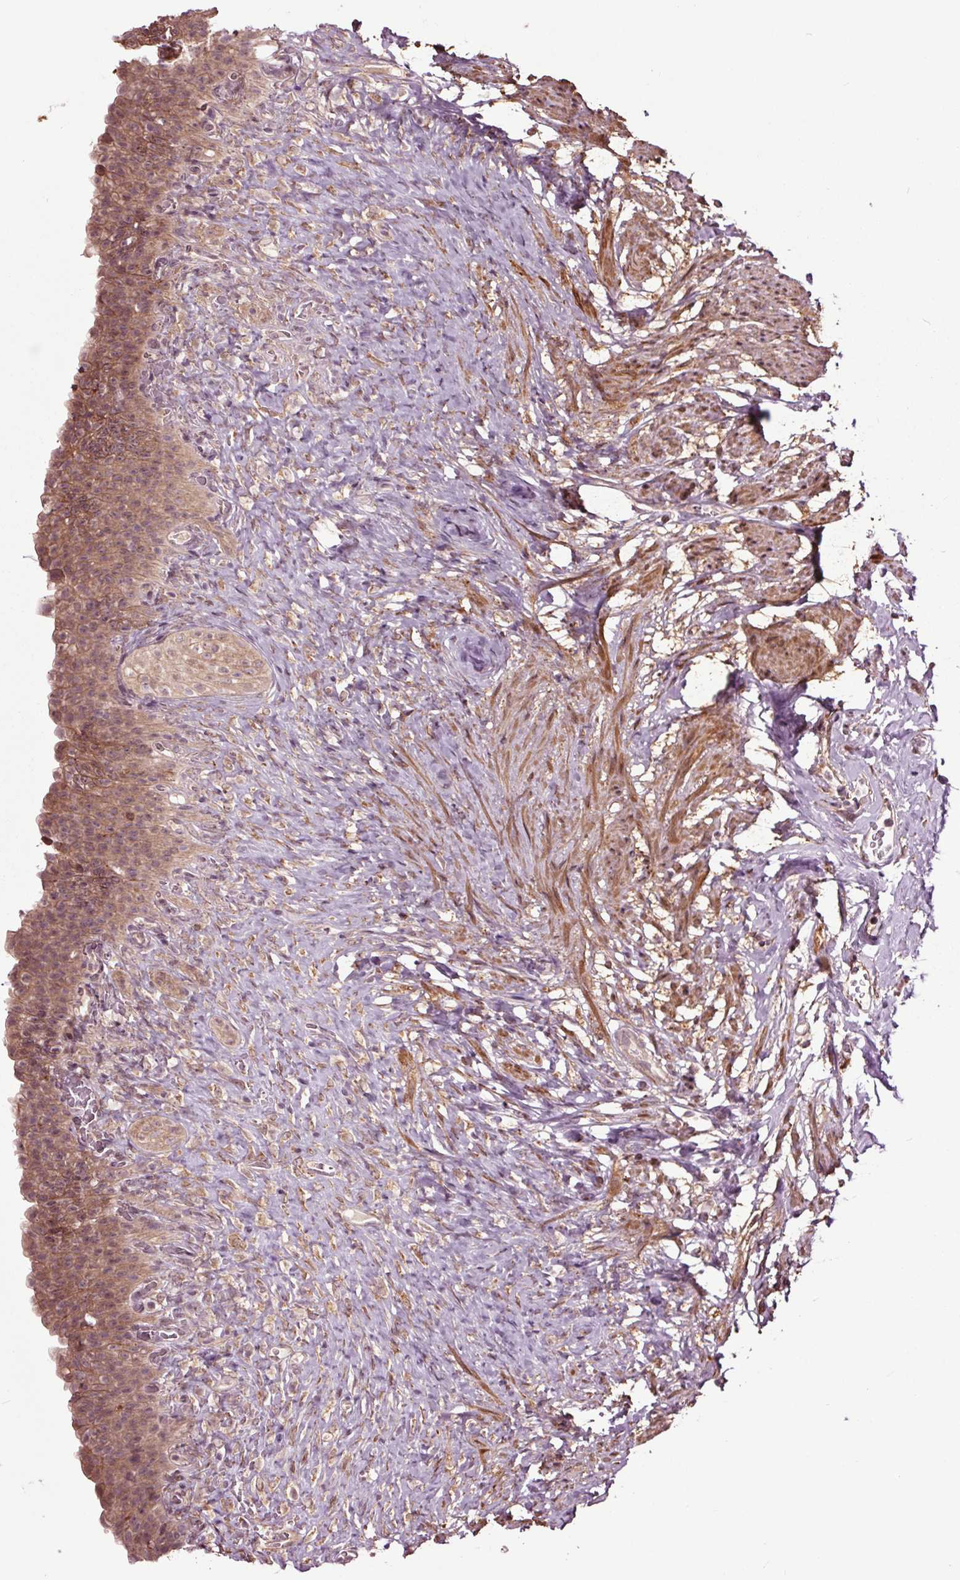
{"staining": {"intensity": "moderate", "quantity": "25%-75%", "location": "cytoplasmic/membranous"}, "tissue": "urinary bladder", "cell_type": "Urothelial cells", "image_type": "normal", "snomed": [{"axis": "morphology", "description": "Normal tissue, NOS"}, {"axis": "topography", "description": "Urinary bladder"}, {"axis": "topography", "description": "Prostate"}], "caption": "Immunohistochemical staining of benign urinary bladder exhibits 25%-75% levels of moderate cytoplasmic/membranous protein positivity in about 25%-75% of urothelial cells.", "gene": "HAUS5", "patient": {"sex": "male", "age": 76}}